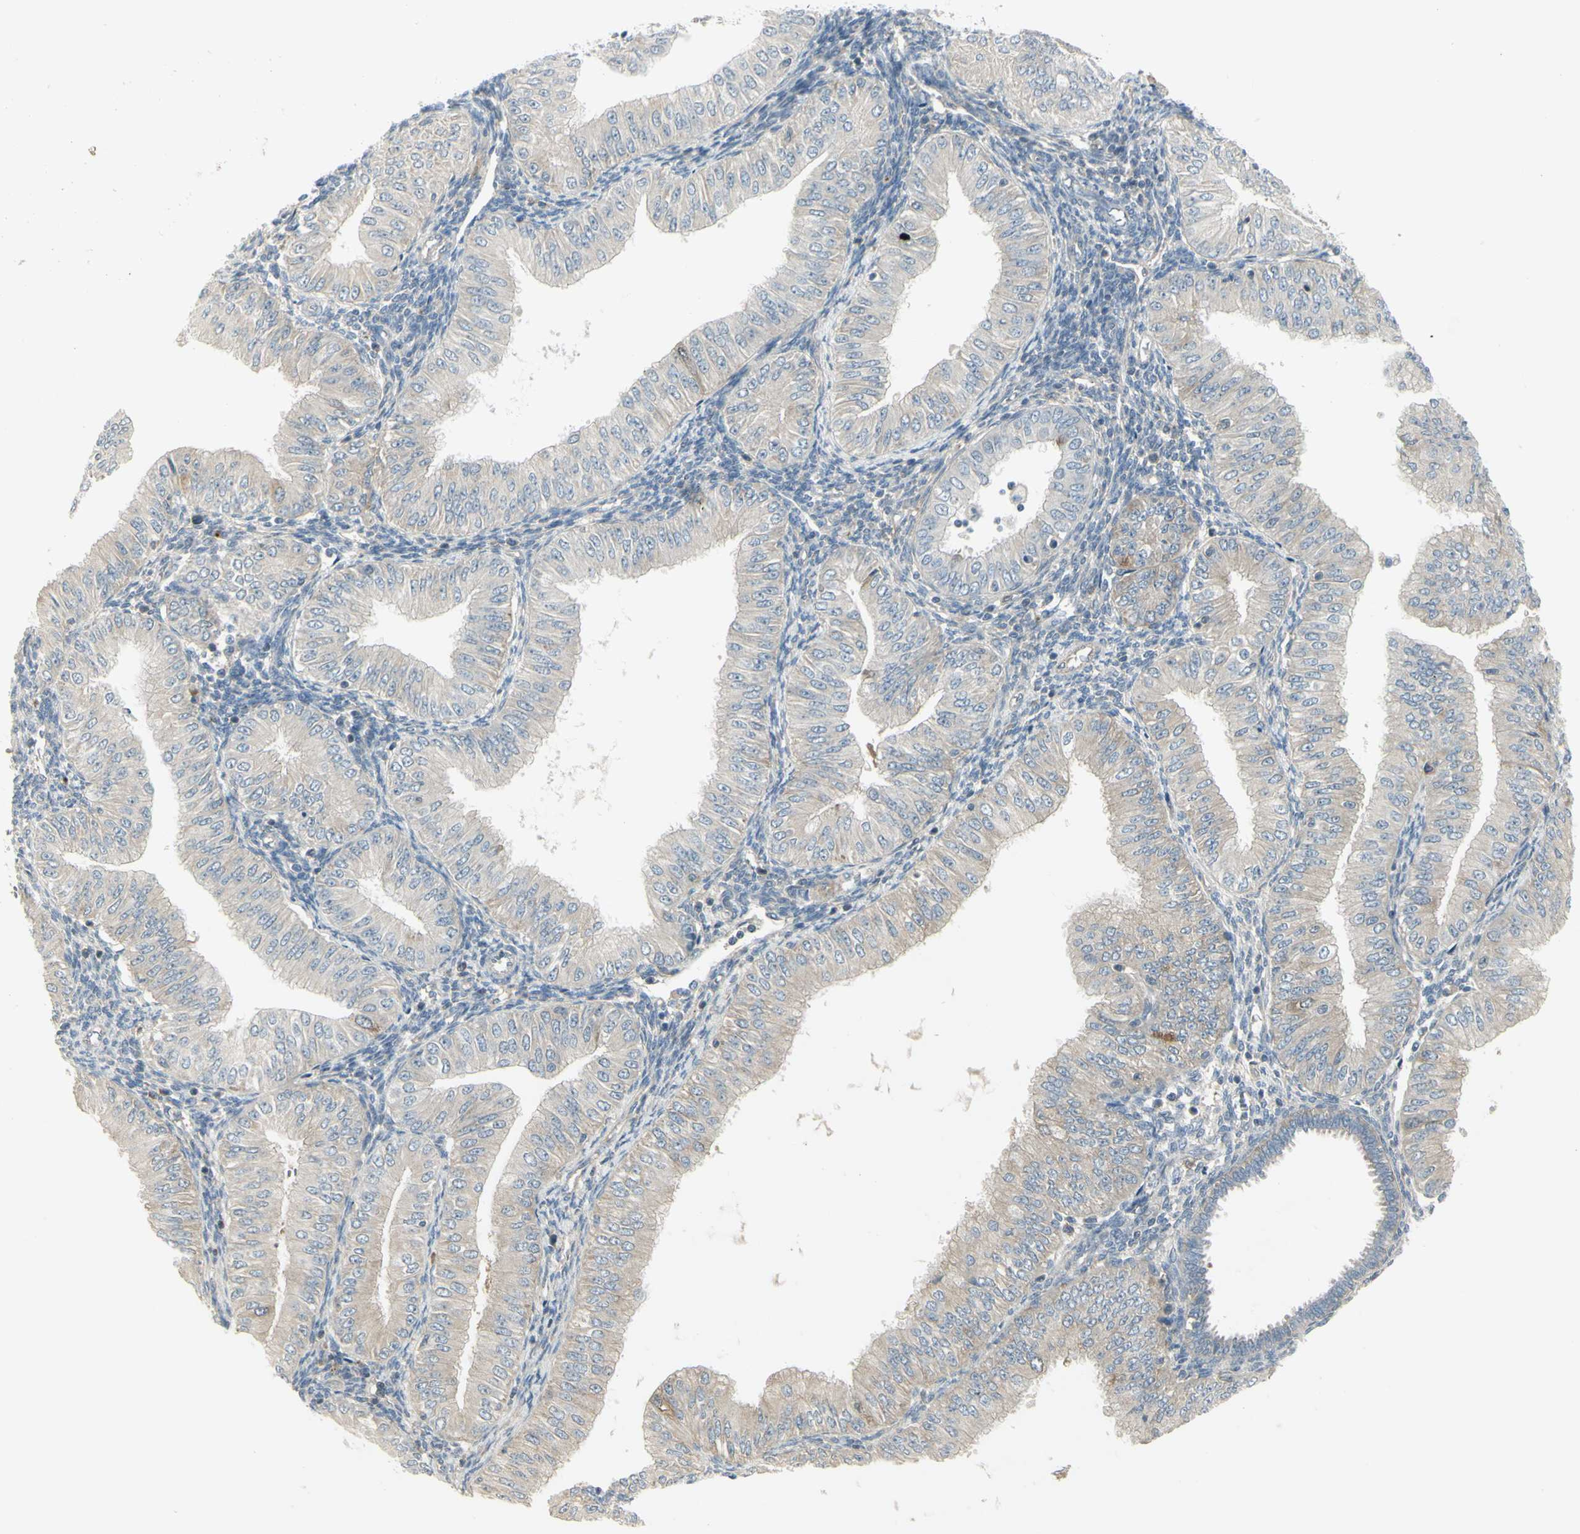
{"staining": {"intensity": "weak", "quantity": ">75%", "location": "cytoplasmic/membranous"}, "tissue": "endometrial cancer", "cell_type": "Tumor cells", "image_type": "cancer", "snomed": [{"axis": "morphology", "description": "Normal tissue, NOS"}, {"axis": "morphology", "description": "Adenocarcinoma, NOS"}, {"axis": "topography", "description": "Endometrium"}], "caption": "About >75% of tumor cells in adenocarcinoma (endometrial) demonstrate weak cytoplasmic/membranous protein positivity as visualized by brown immunohistochemical staining.", "gene": "CCNB2", "patient": {"sex": "female", "age": 53}}